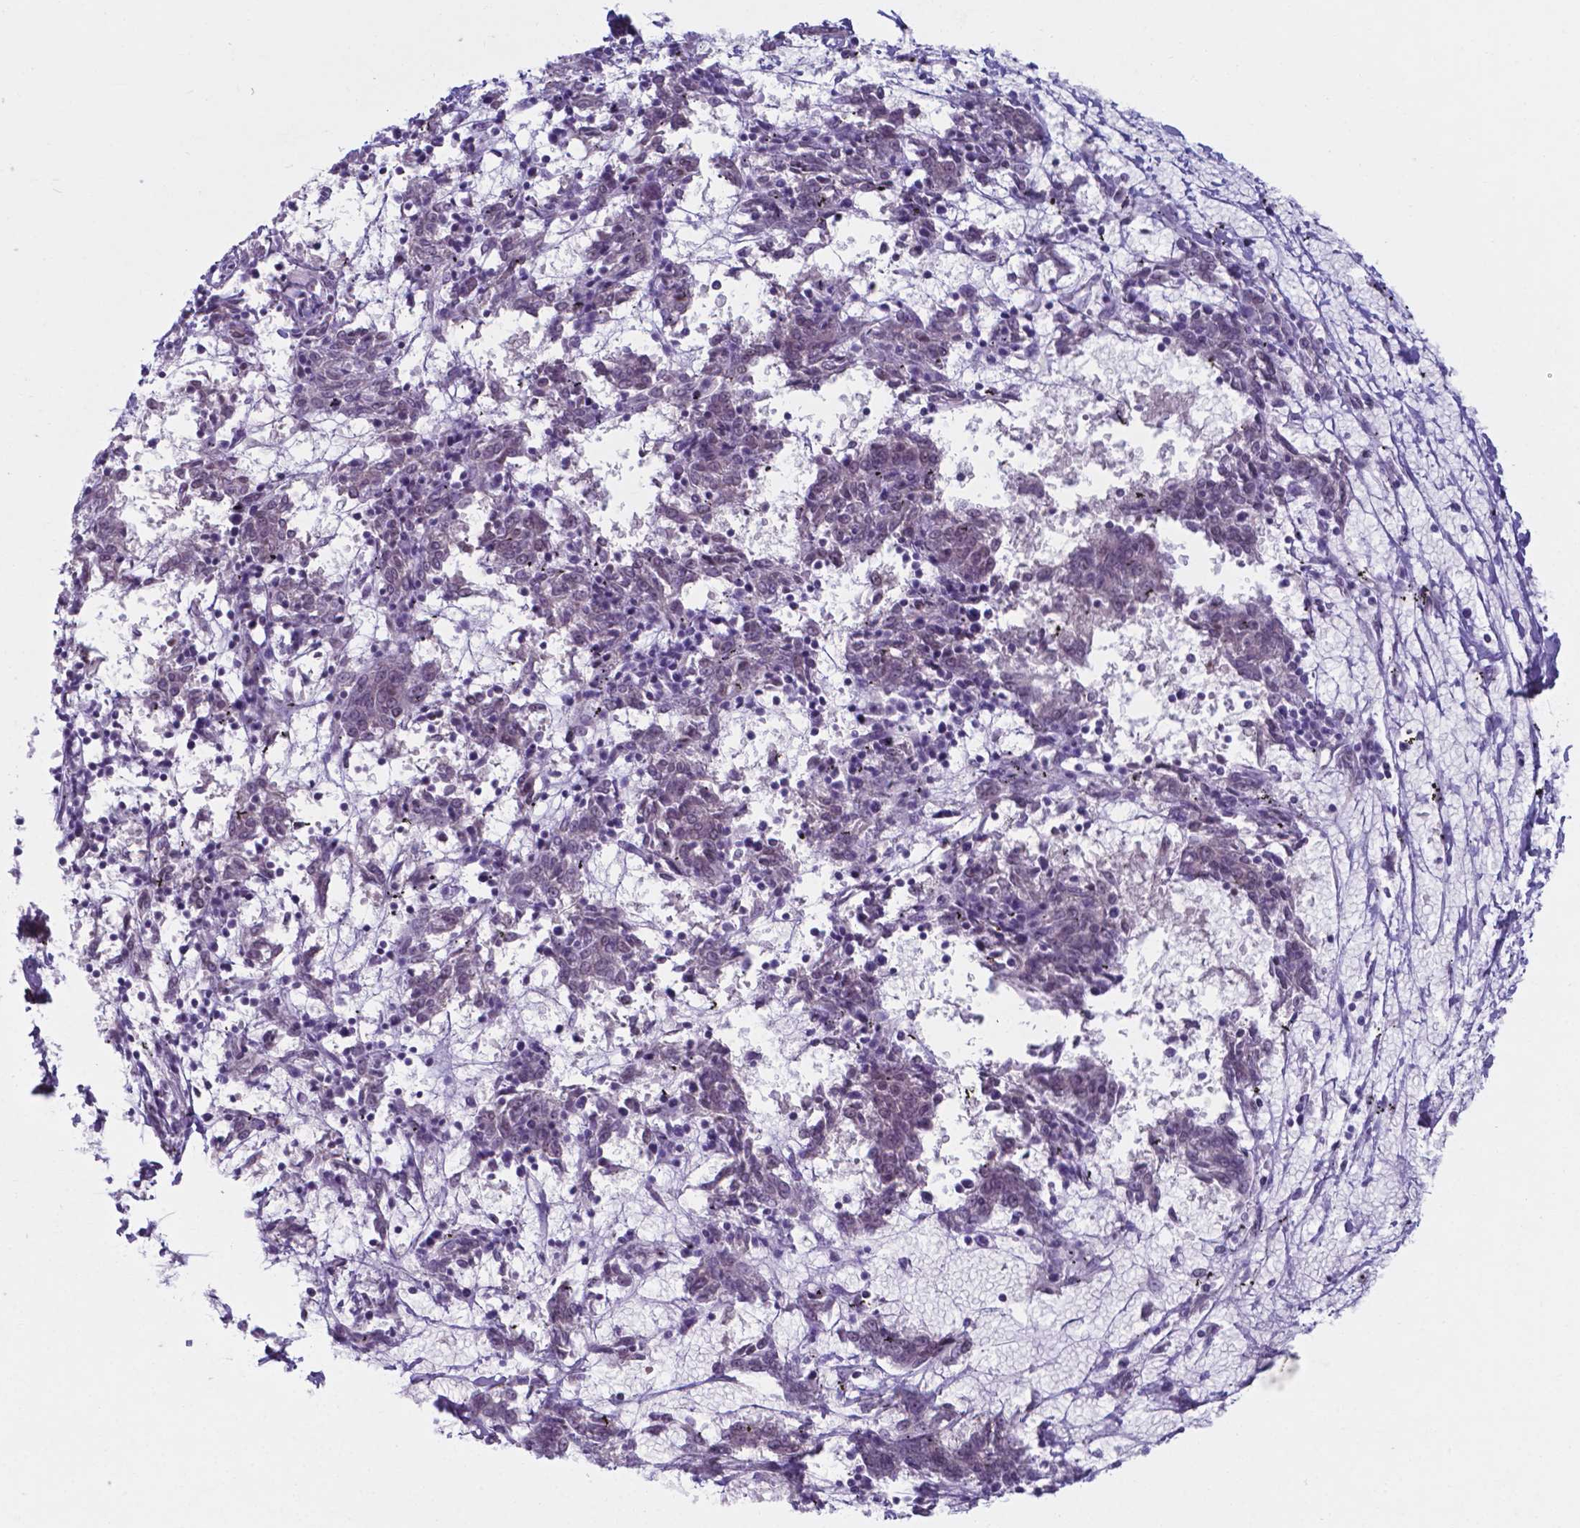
{"staining": {"intensity": "negative", "quantity": "none", "location": "none"}, "tissue": "melanoma", "cell_type": "Tumor cells", "image_type": "cancer", "snomed": [{"axis": "morphology", "description": "Malignant melanoma, NOS"}, {"axis": "topography", "description": "Skin"}], "caption": "Immunohistochemical staining of human melanoma reveals no significant positivity in tumor cells.", "gene": "AP5B1", "patient": {"sex": "female", "age": 72}}